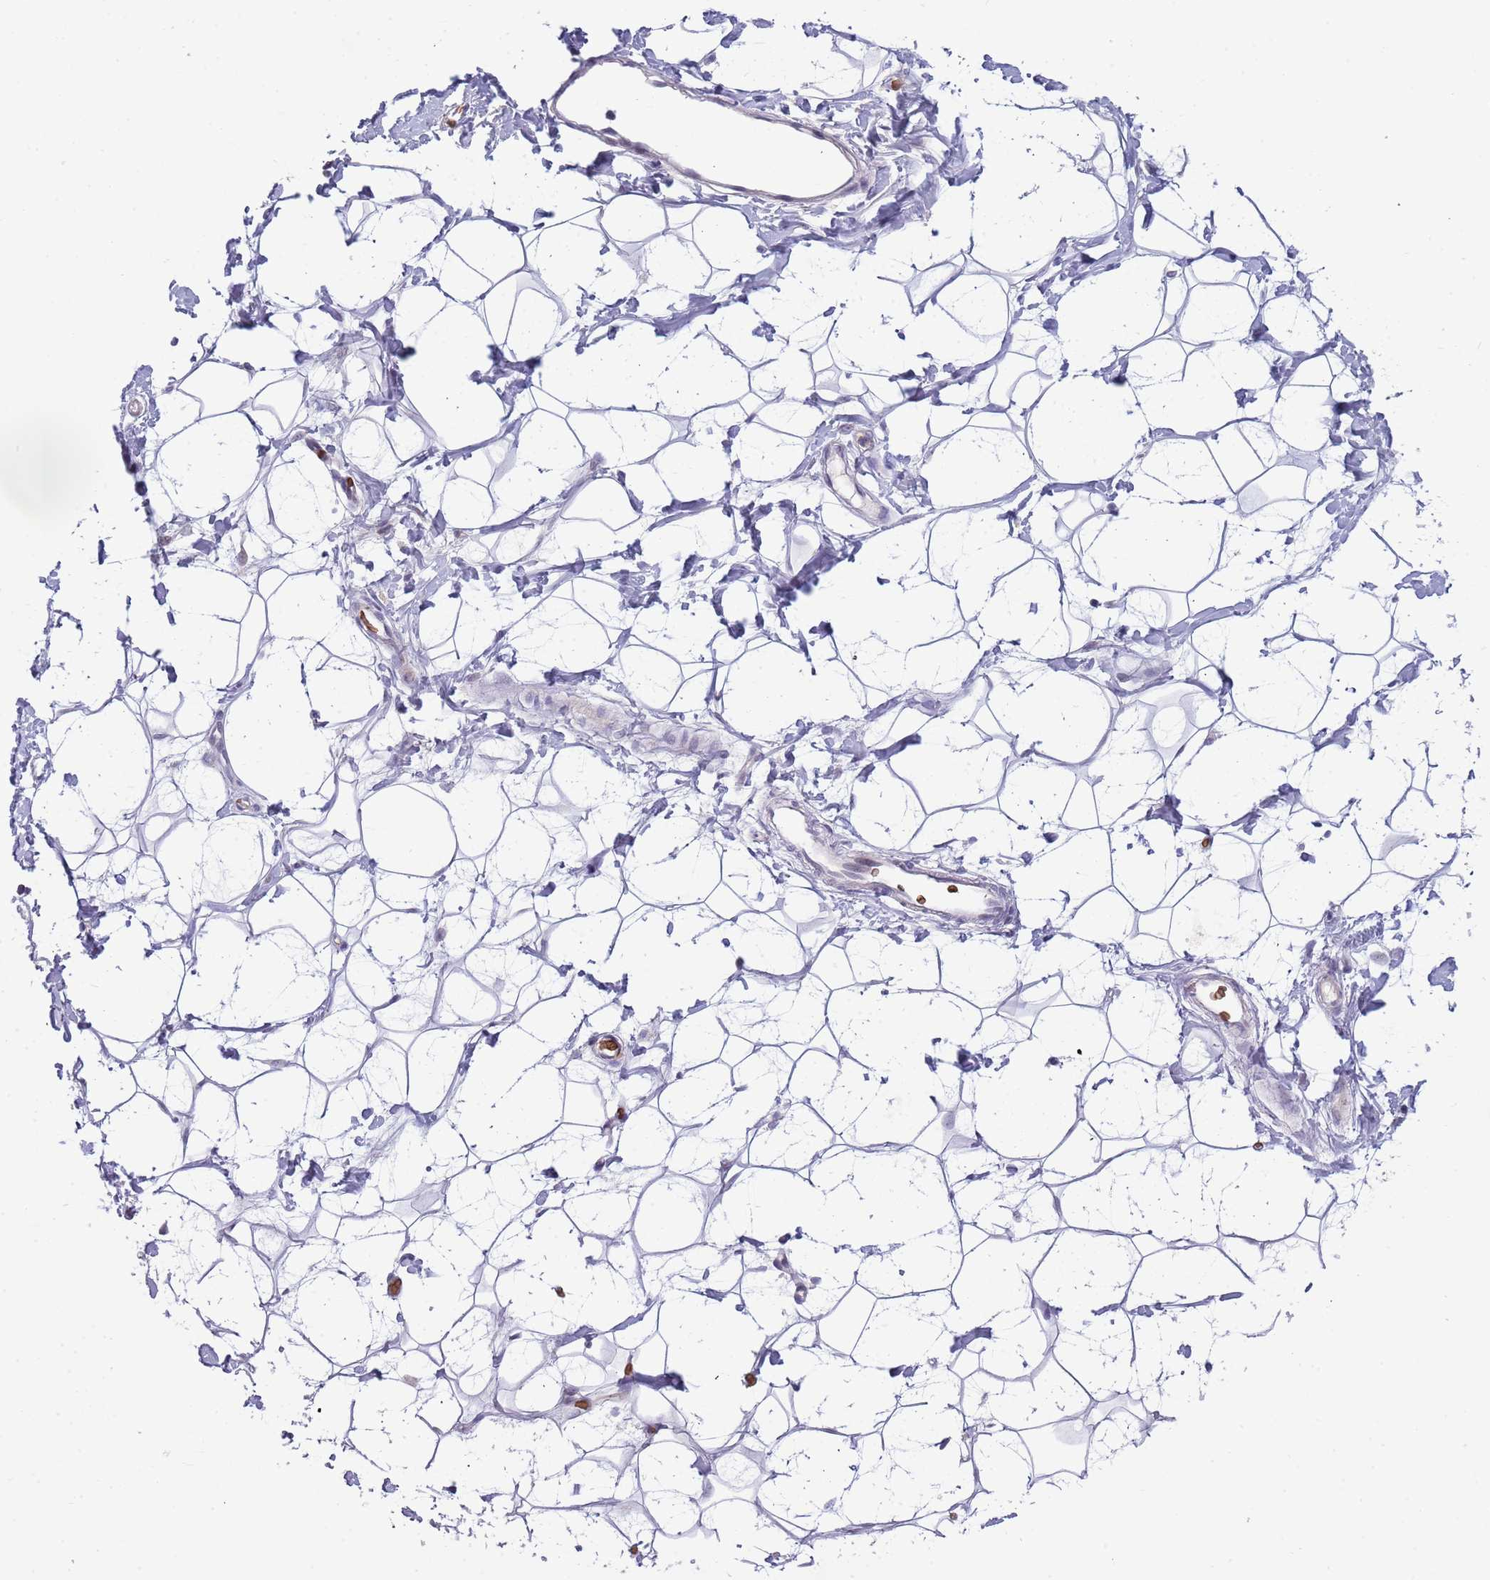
{"staining": {"intensity": "negative", "quantity": "none", "location": "none"}, "tissue": "adipose tissue", "cell_type": "Adipocytes", "image_type": "normal", "snomed": [{"axis": "morphology", "description": "Normal tissue, NOS"}, {"axis": "topography", "description": "Breast"}], "caption": "A high-resolution image shows immunohistochemistry staining of benign adipose tissue, which displays no significant expression in adipocytes.", "gene": "LYPD6B", "patient": {"sex": "female", "age": 26}}